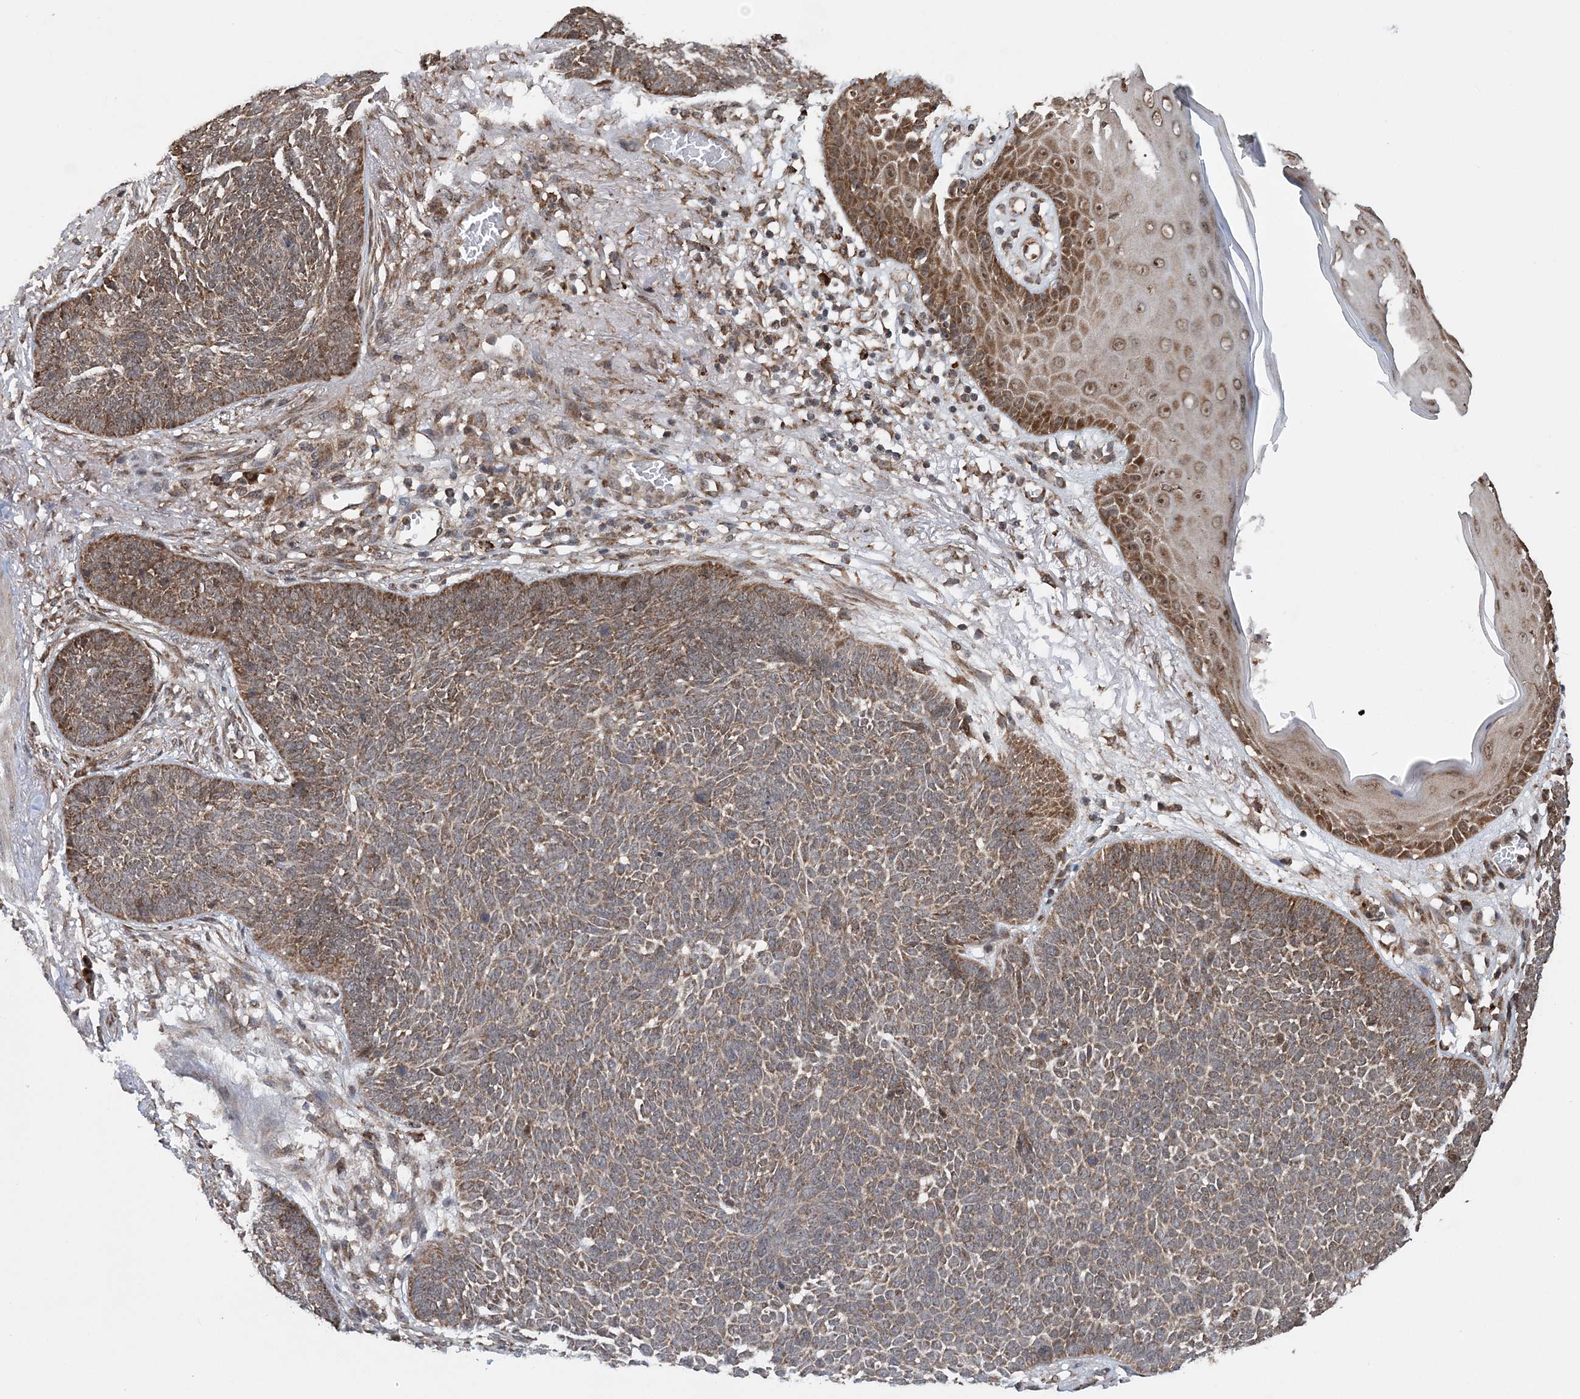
{"staining": {"intensity": "moderate", "quantity": ">75%", "location": "cytoplasmic/membranous"}, "tissue": "skin cancer", "cell_type": "Tumor cells", "image_type": "cancer", "snomed": [{"axis": "morphology", "description": "Normal tissue, NOS"}, {"axis": "morphology", "description": "Basal cell carcinoma"}, {"axis": "topography", "description": "Skin"}], "caption": "Immunohistochemistry (IHC) of human skin cancer demonstrates medium levels of moderate cytoplasmic/membranous staining in about >75% of tumor cells.", "gene": "PCBP1", "patient": {"sex": "male", "age": 64}}